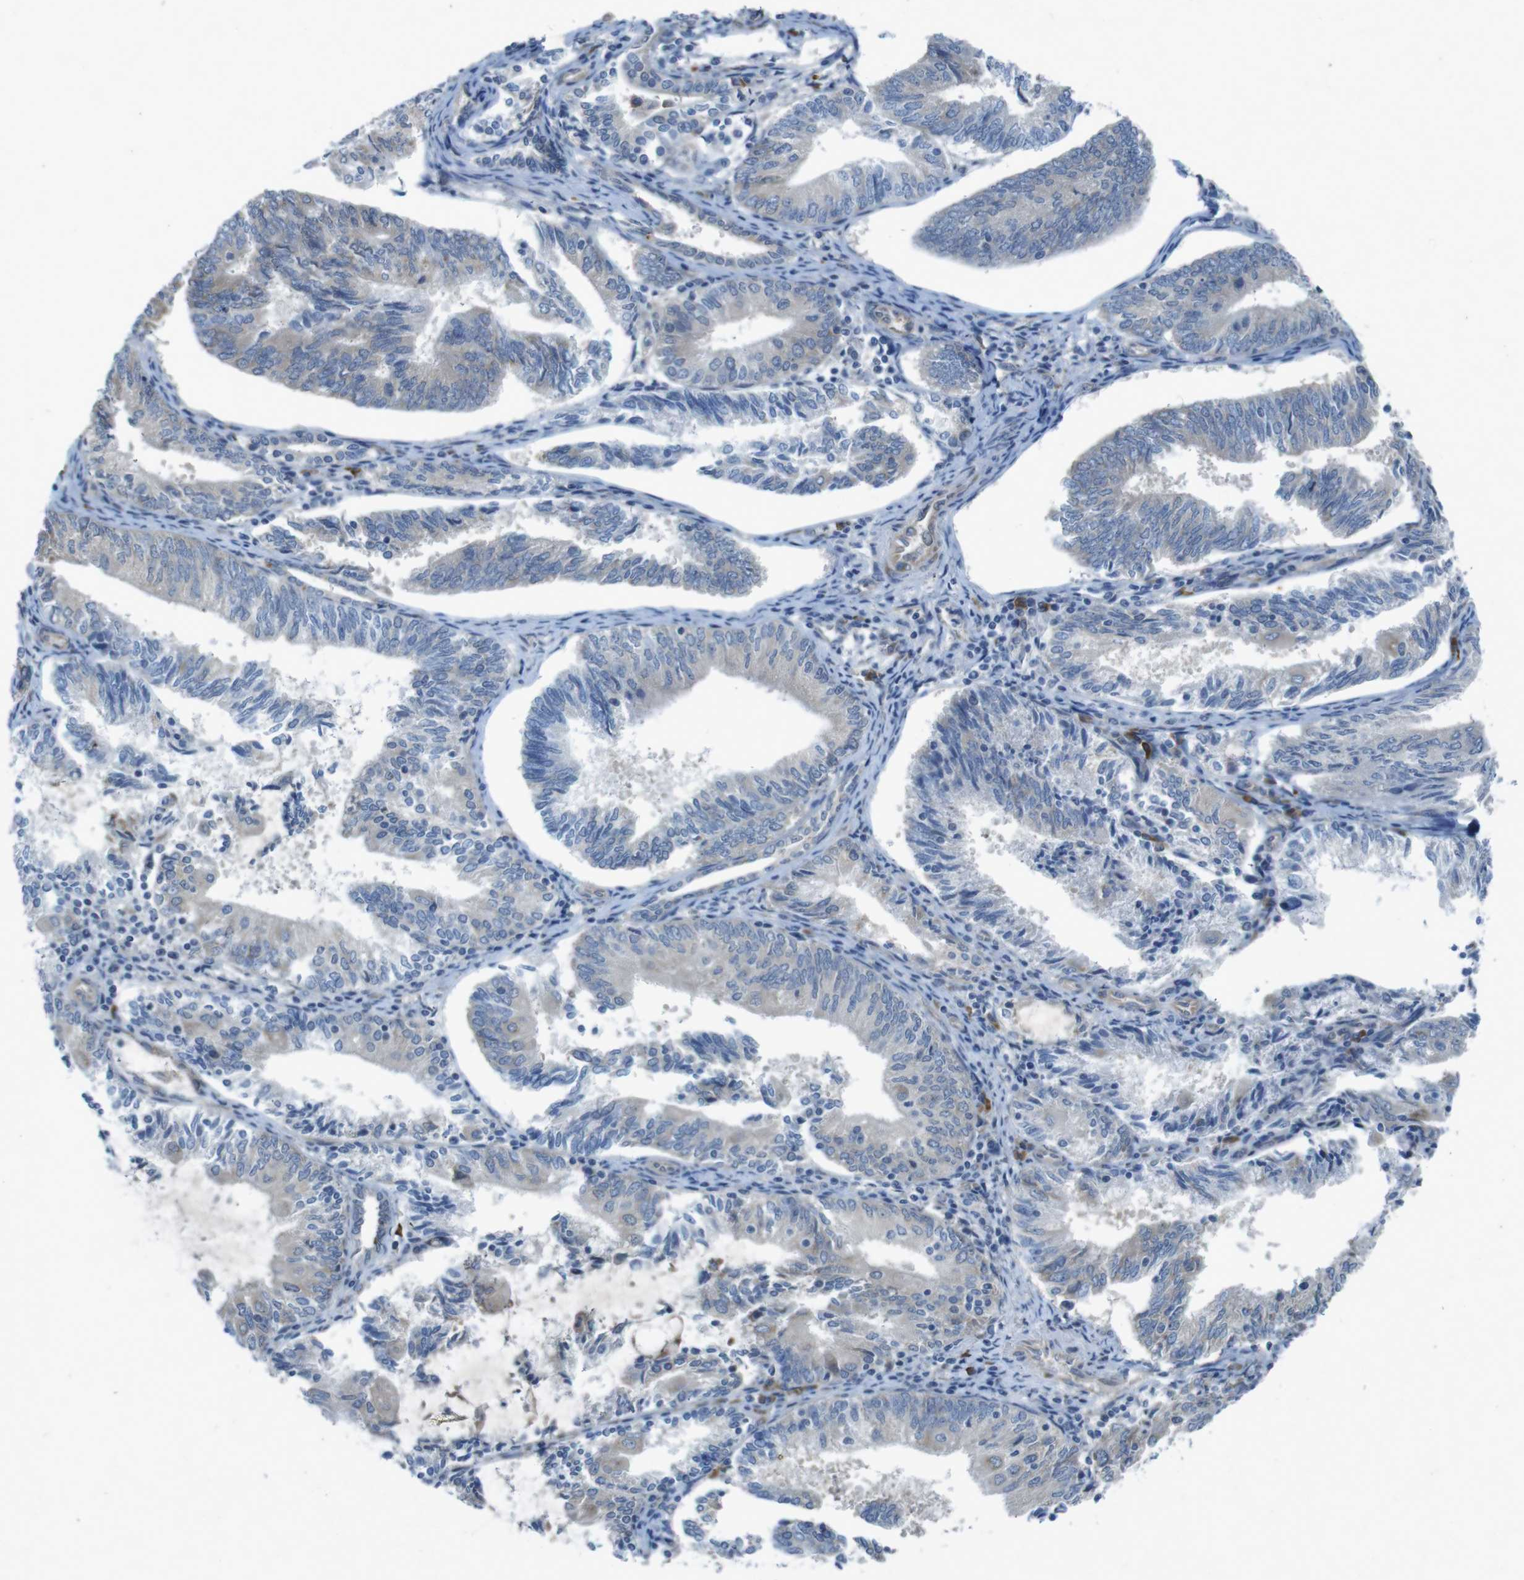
{"staining": {"intensity": "weak", "quantity": "<25%", "location": "cytoplasmic/membranous"}, "tissue": "endometrial cancer", "cell_type": "Tumor cells", "image_type": "cancer", "snomed": [{"axis": "morphology", "description": "Adenocarcinoma, NOS"}, {"axis": "topography", "description": "Endometrium"}], "caption": "Tumor cells are negative for brown protein staining in adenocarcinoma (endometrial).", "gene": "FLCN", "patient": {"sex": "female", "age": 81}}